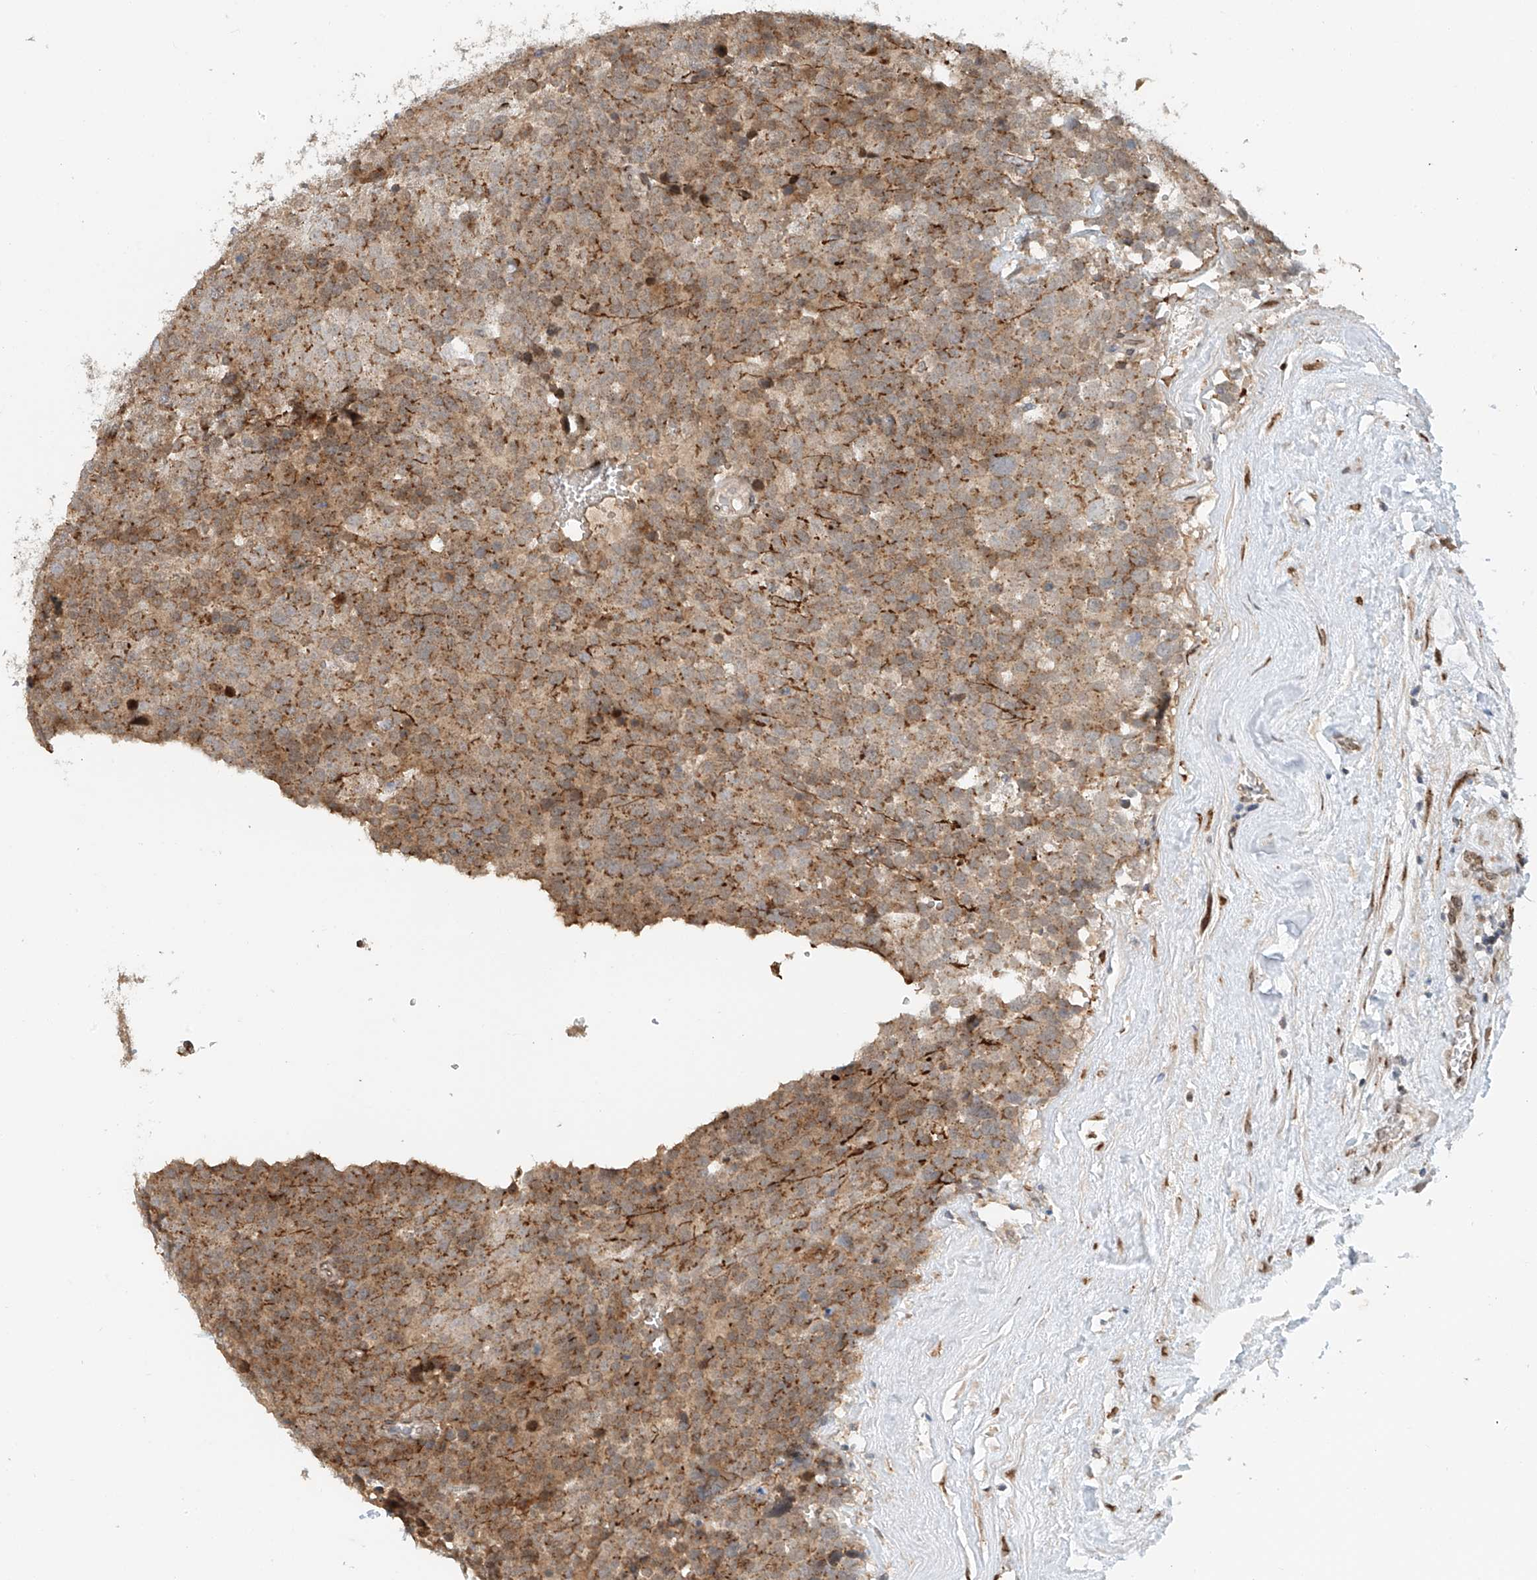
{"staining": {"intensity": "moderate", "quantity": ">75%", "location": "cytoplasmic/membranous"}, "tissue": "testis cancer", "cell_type": "Tumor cells", "image_type": "cancer", "snomed": [{"axis": "morphology", "description": "Seminoma, NOS"}, {"axis": "topography", "description": "Testis"}], "caption": "A high-resolution photomicrograph shows immunohistochemistry (IHC) staining of seminoma (testis), which displays moderate cytoplasmic/membranous expression in approximately >75% of tumor cells.", "gene": "STARD9", "patient": {"sex": "male", "age": 71}}